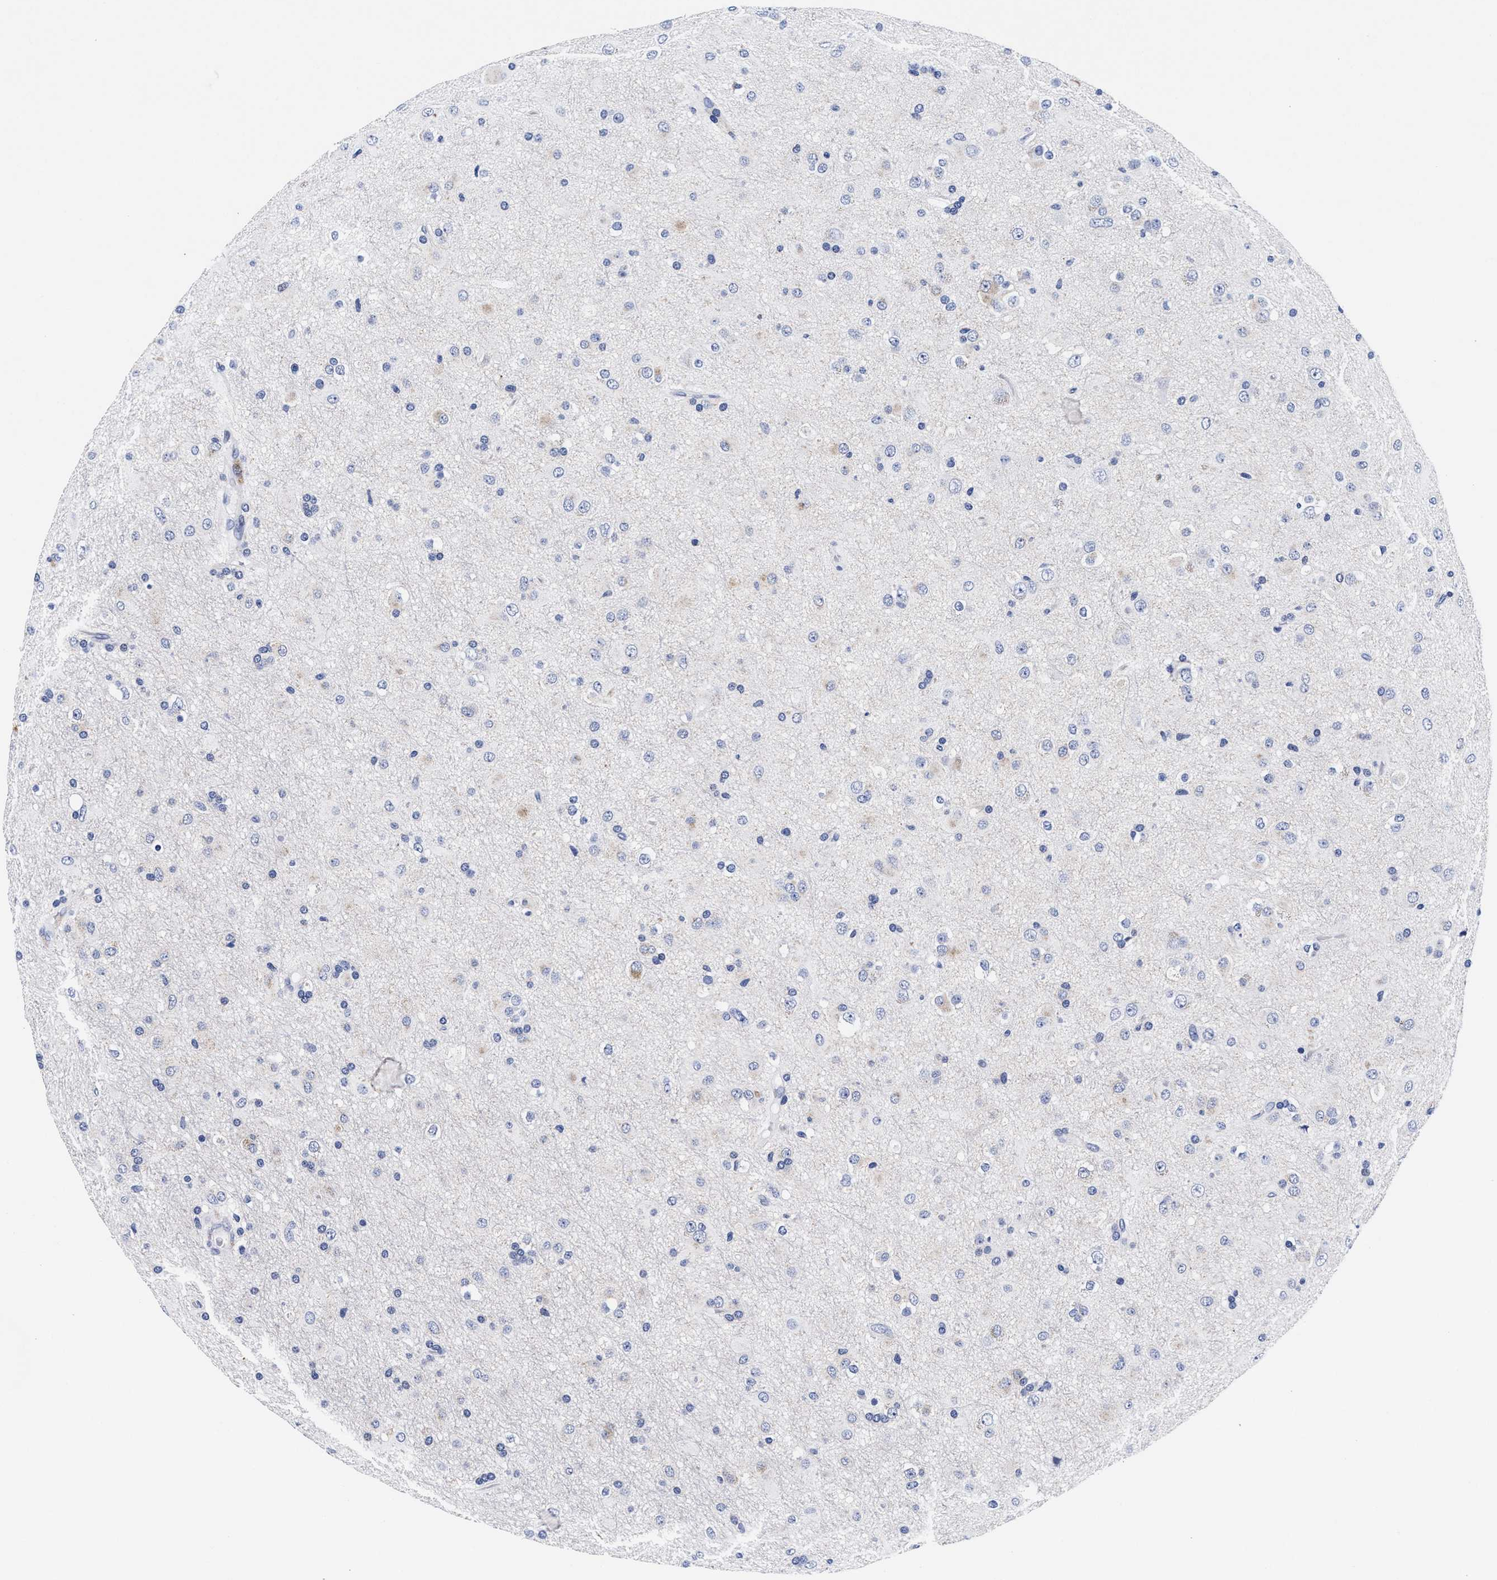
{"staining": {"intensity": "negative", "quantity": "none", "location": "none"}, "tissue": "glioma", "cell_type": "Tumor cells", "image_type": "cancer", "snomed": [{"axis": "morphology", "description": "Glioma, malignant, Low grade"}, {"axis": "topography", "description": "Brain"}], "caption": "Human malignant glioma (low-grade) stained for a protein using immunohistochemistry (IHC) exhibits no positivity in tumor cells.", "gene": "RAB3B", "patient": {"sex": "male", "age": 65}}